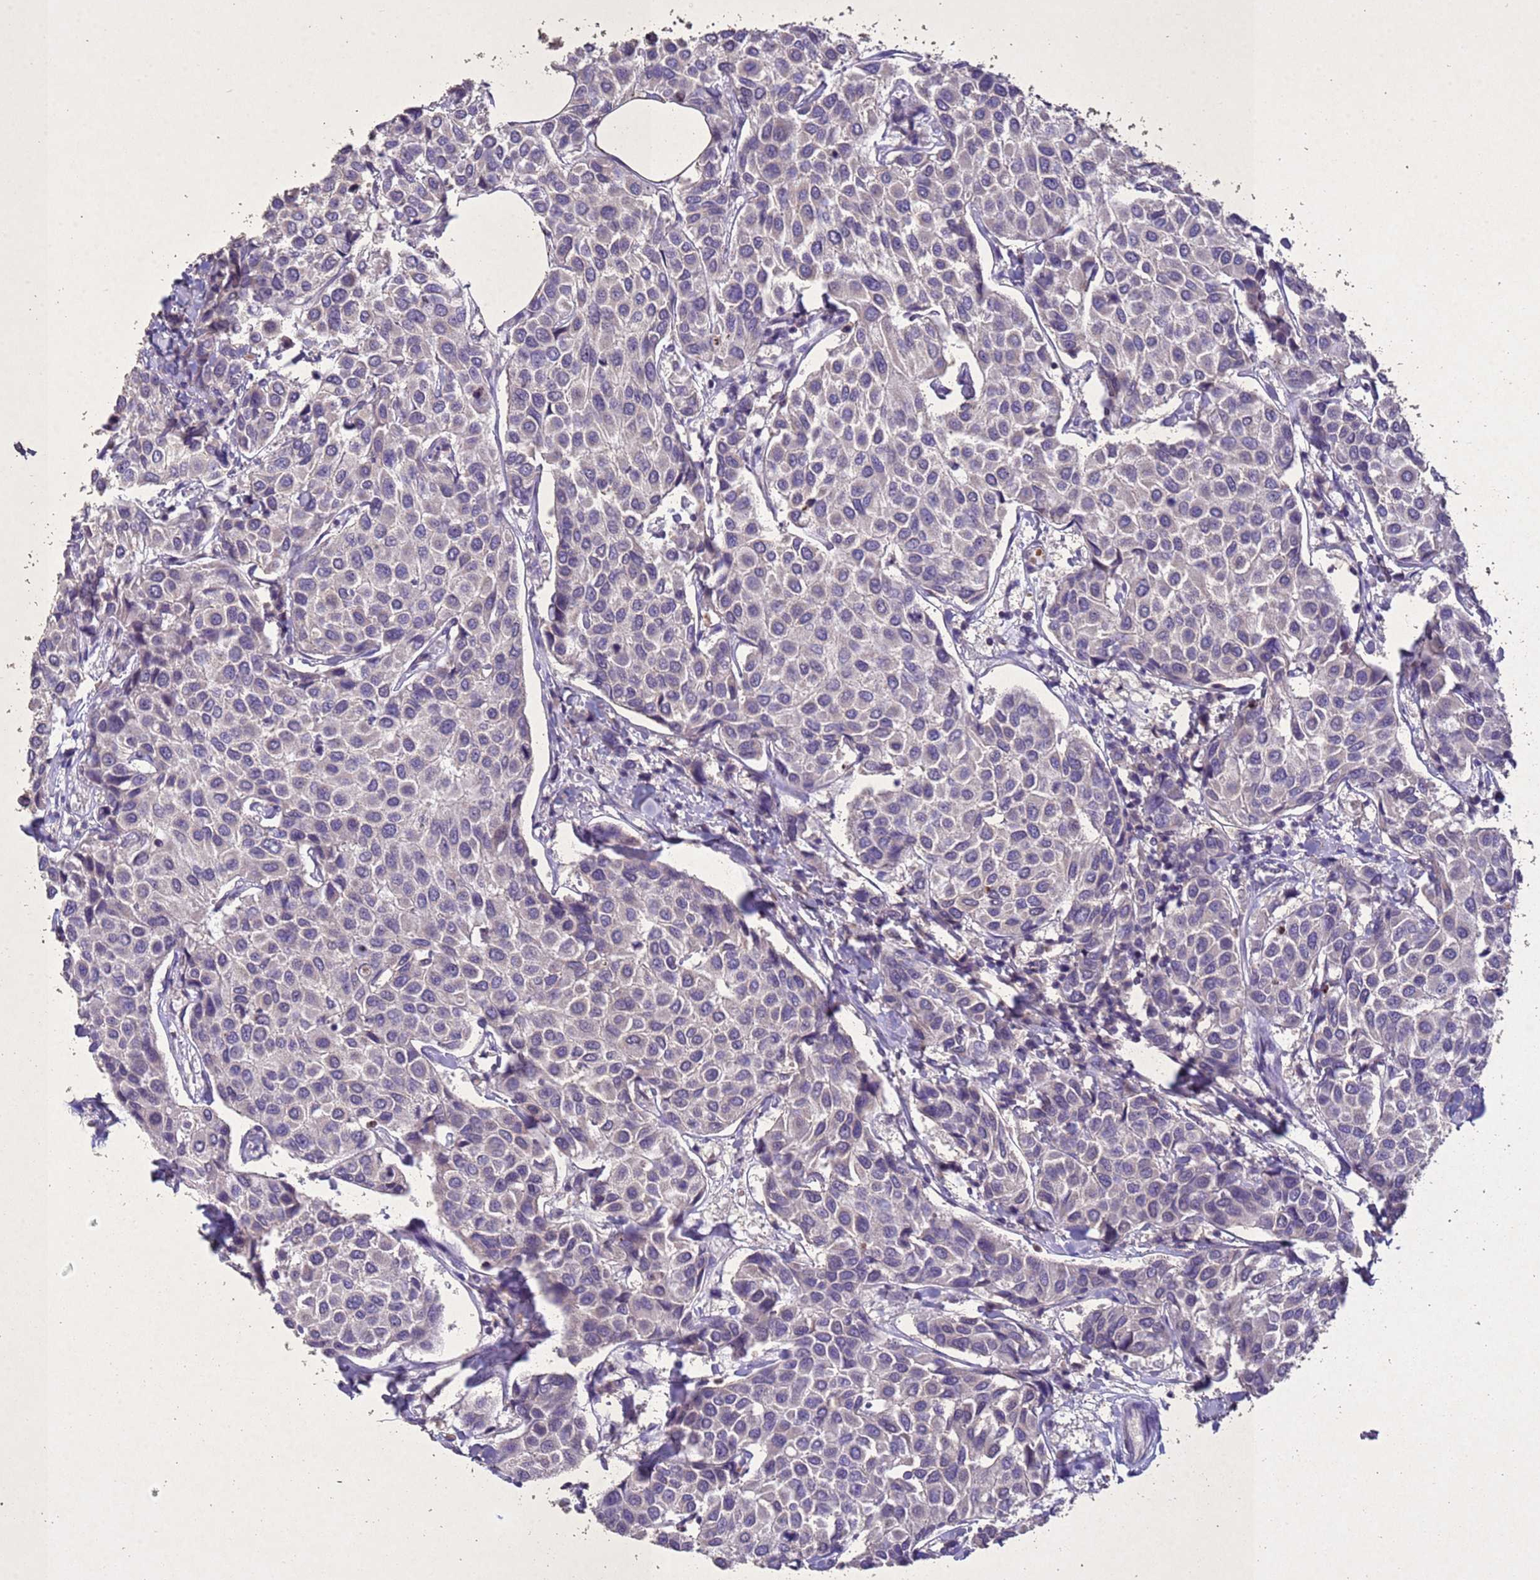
{"staining": {"intensity": "negative", "quantity": "none", "location": "none"}, "tissue": "breast cancer", "cell_type": "Tumor cells", "image_type": "cancer", "snomed": [{"axis": "morphology", "description": "Duct carcinoma"}, {"axis": "topography", "description": "Breast"}], "caption": "Tumor cells are negative for brown protein staining in infiltrating ductal carcinoma (breast).", "gene": "NLRP11", "patient": {"sex": "female", "age": 55}}